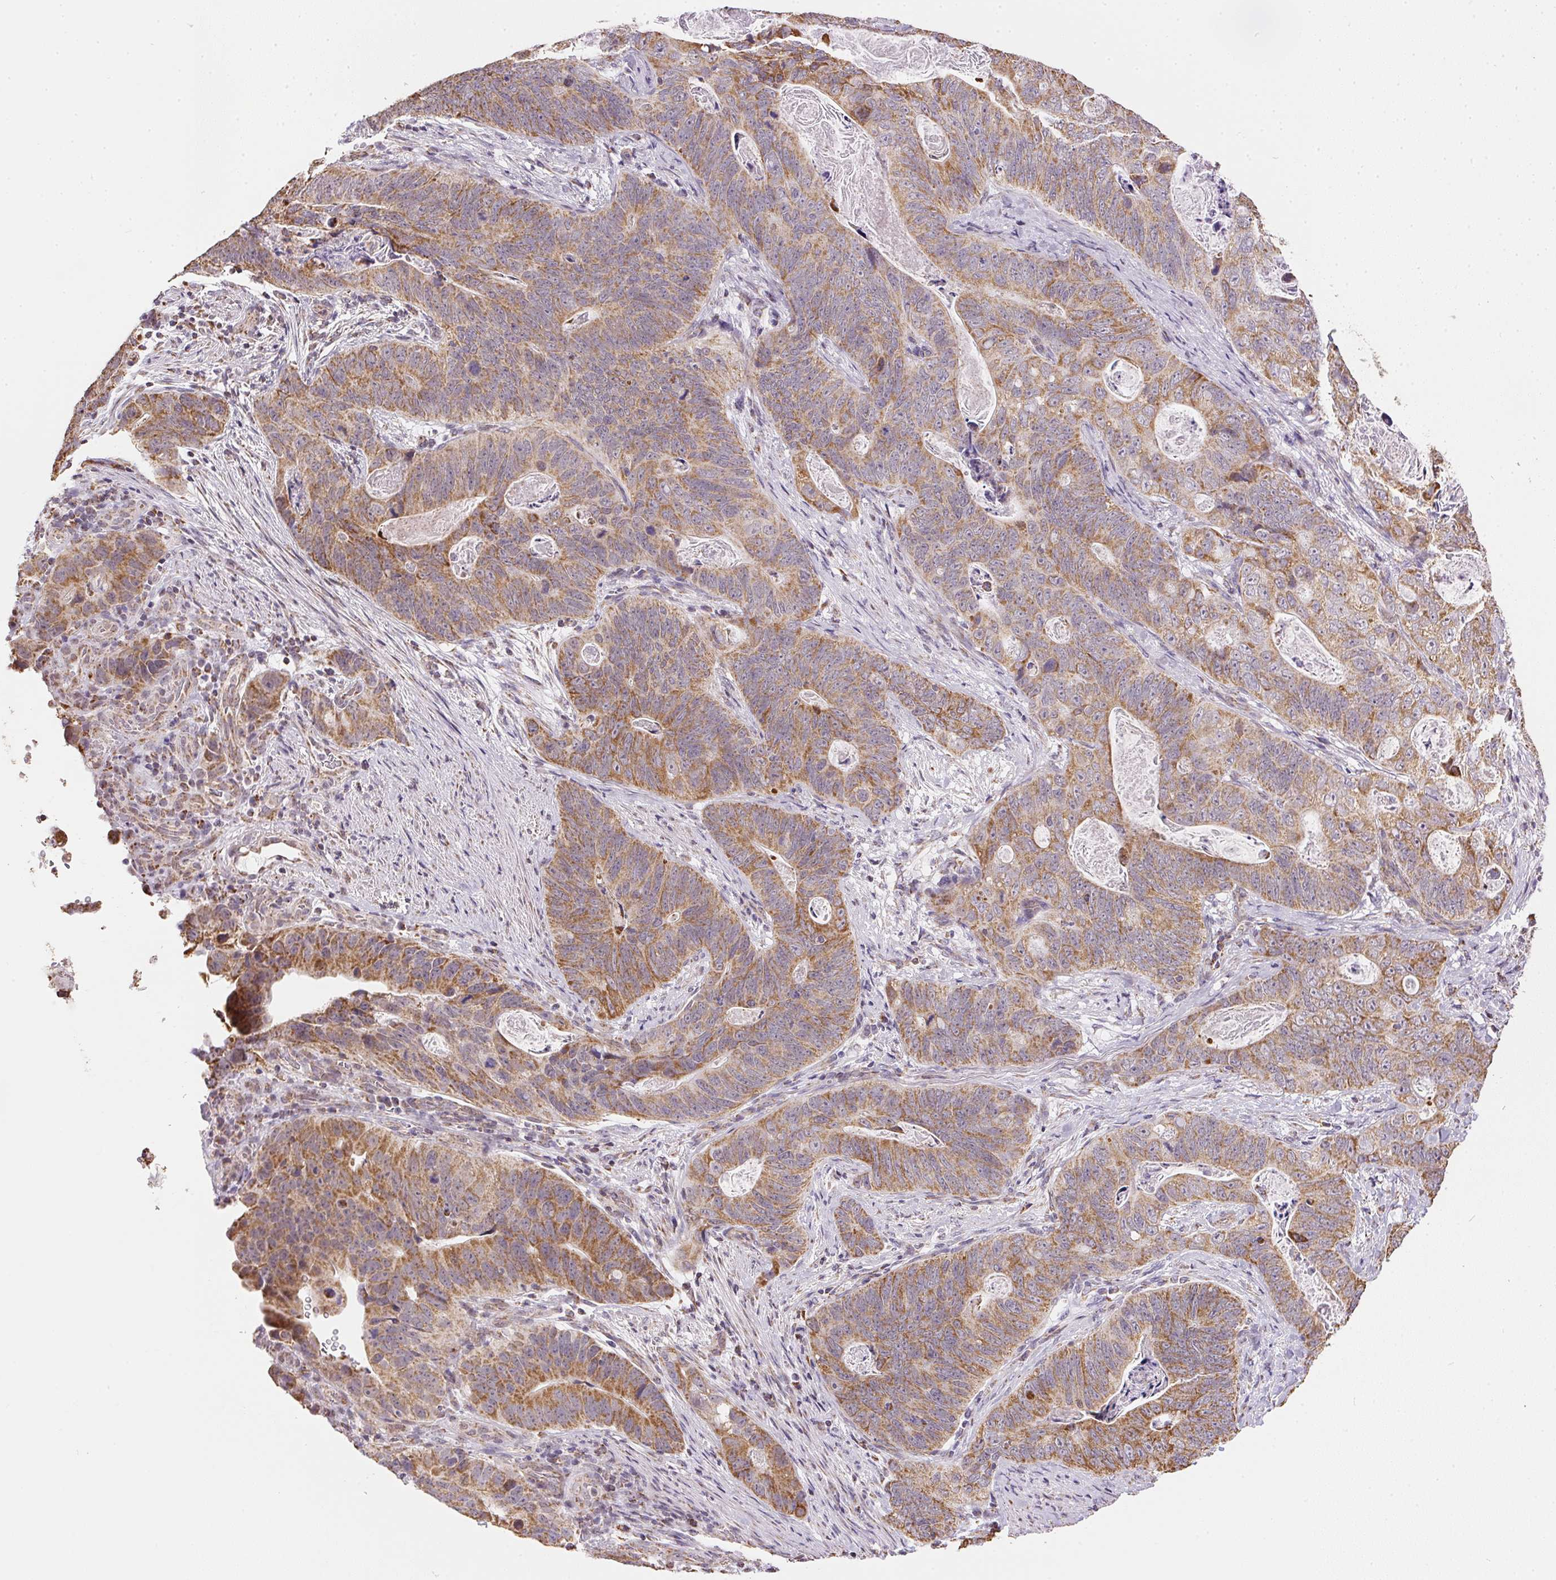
{"staining": {"intensity": "moderate", "quantity": ">75%", "location": "cytoplasmic/membranous"}, "tissue": "stomach cancer", "cell_type": "Tumor cells", "image_type": "cancer", "snomed": [{"axis": "morphology", "description": "Normal tissue, NOS"}, {"axis": "morphology", "description": "Adenocarcinoma, NOS"}, {"axis": "topography", "description": "Stomach"}], "caption": "About >75% of tumor cells in stomach cancer demonstrate moderate cytoplasmic/membranous protein positivity as visualized by brown immunohistochemical staining.", "gene": "MAPK11", "patient": {"sex": "female", "age": 89}}